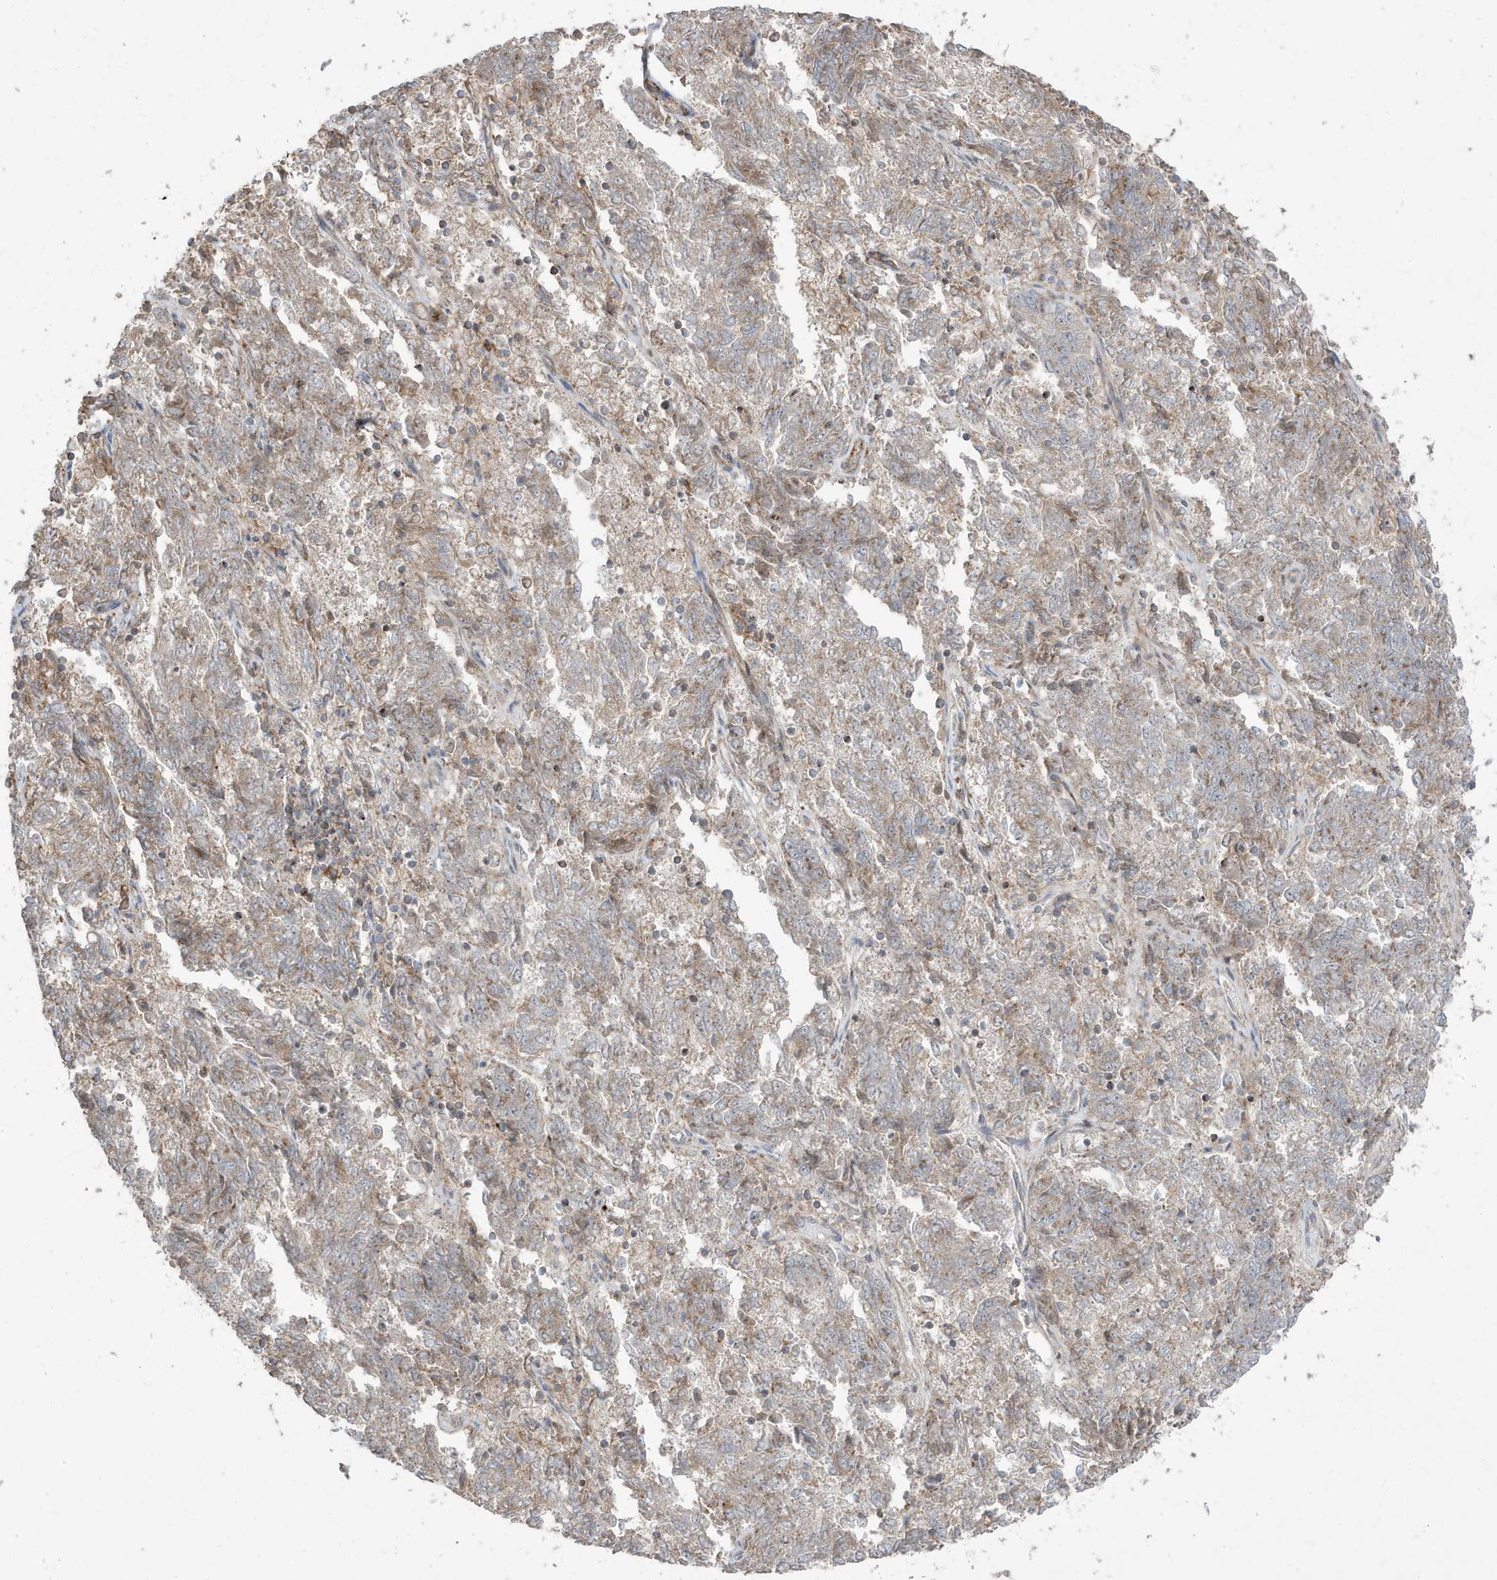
{"staining": {"intensity": "moderate", "quantity": "25%-75%", "location": "cytoplasmic/membranous"}, "tissue": "endometrial cancer", "cell_type": "Tumor cells", "image_type": "cancer", "snomed": [{"axis": "morphology", "description": "Adenocarcinoma, NOS"}, {"axis": "topography", "description": "Endometrium"}], "caption": "IHC micrograph of neoplastic tissue: human endometrial cancer (adenocarcinoma) stained using immunohistochemistry (IHC) reveals medium levels of moderate protein expression localized specifically in the cytoplasmic/membranous of tumor cells, appearing as a cytoplasmic/membranous brown color.", "gene": "CETN3", "patient": {"sex": "female", "age": 80}}